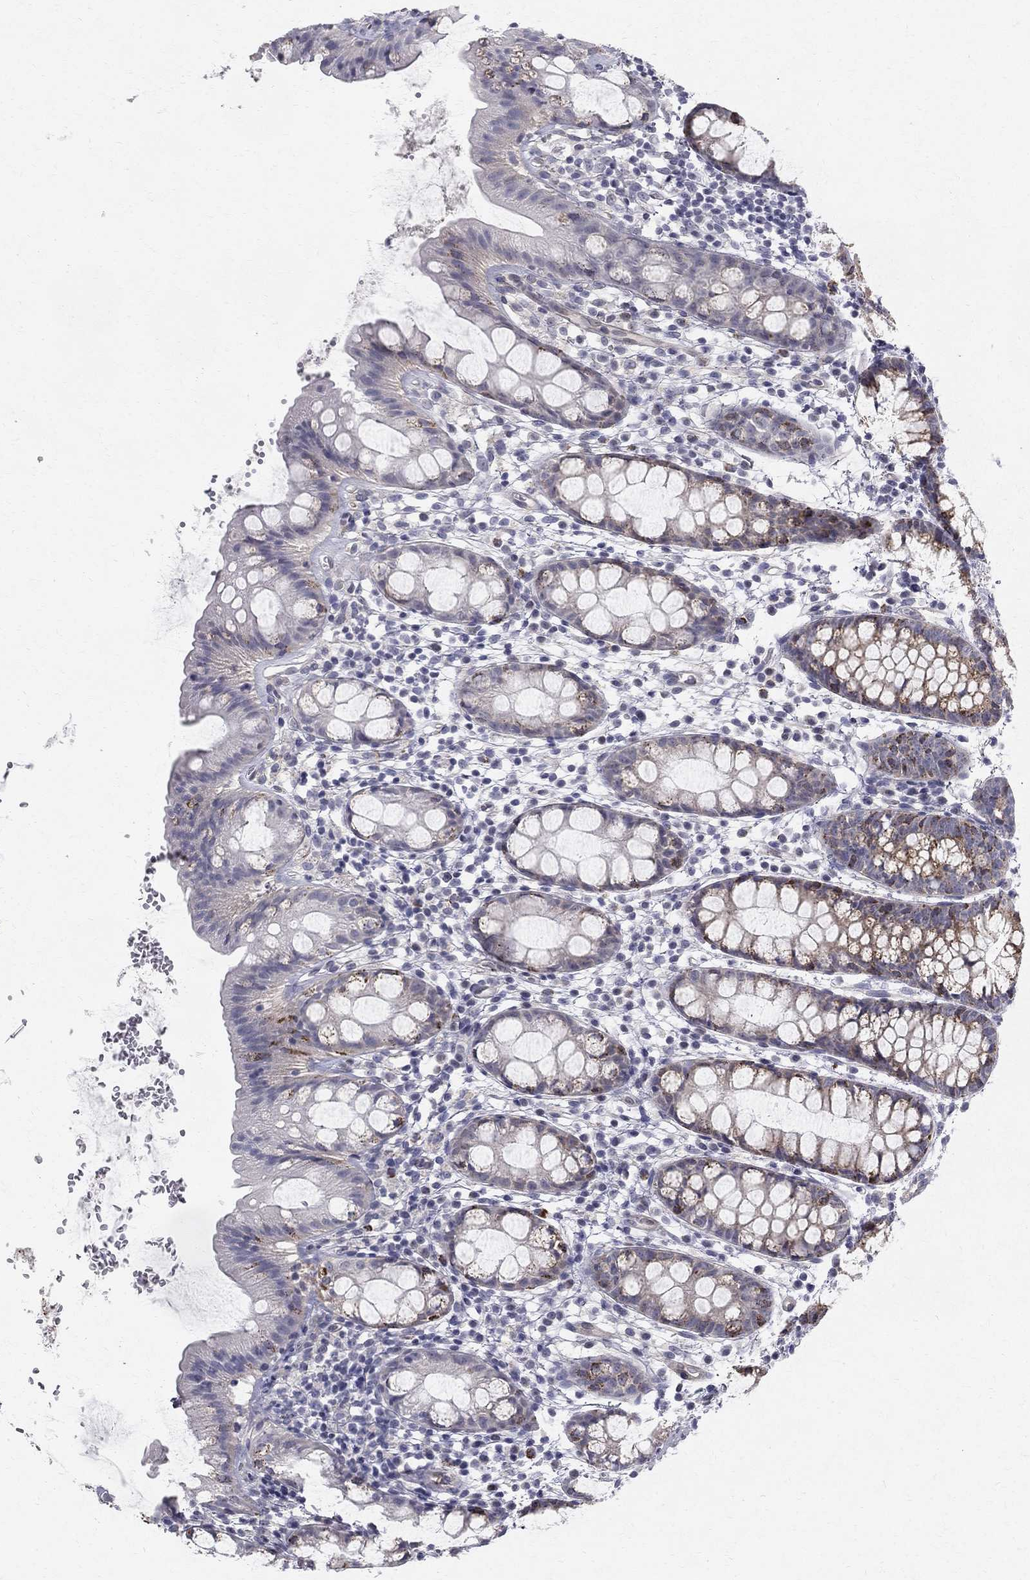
{"staining": {"intensity": "strong", "quantity": "25%-75%", "location": "cytoplasmic/membranous"}, "tissue": "rectum", "cell_type": "Glandular cells", "image_type": "normal", "snomed": [{"axis": "morphology", "description": "Normal tissue, NOS"}, {"axis": "topography", "description": "Rectum"}], "caption": "High-power microscopy captured an immunohistochemistry (IHC) micrograph of benign rectum, revealing strong cytoplasmic/membranous positivity in about 25%-75% of glandular cells.", "gene": "CLIC6", "patient": {"sex": "male", "age": 57}}